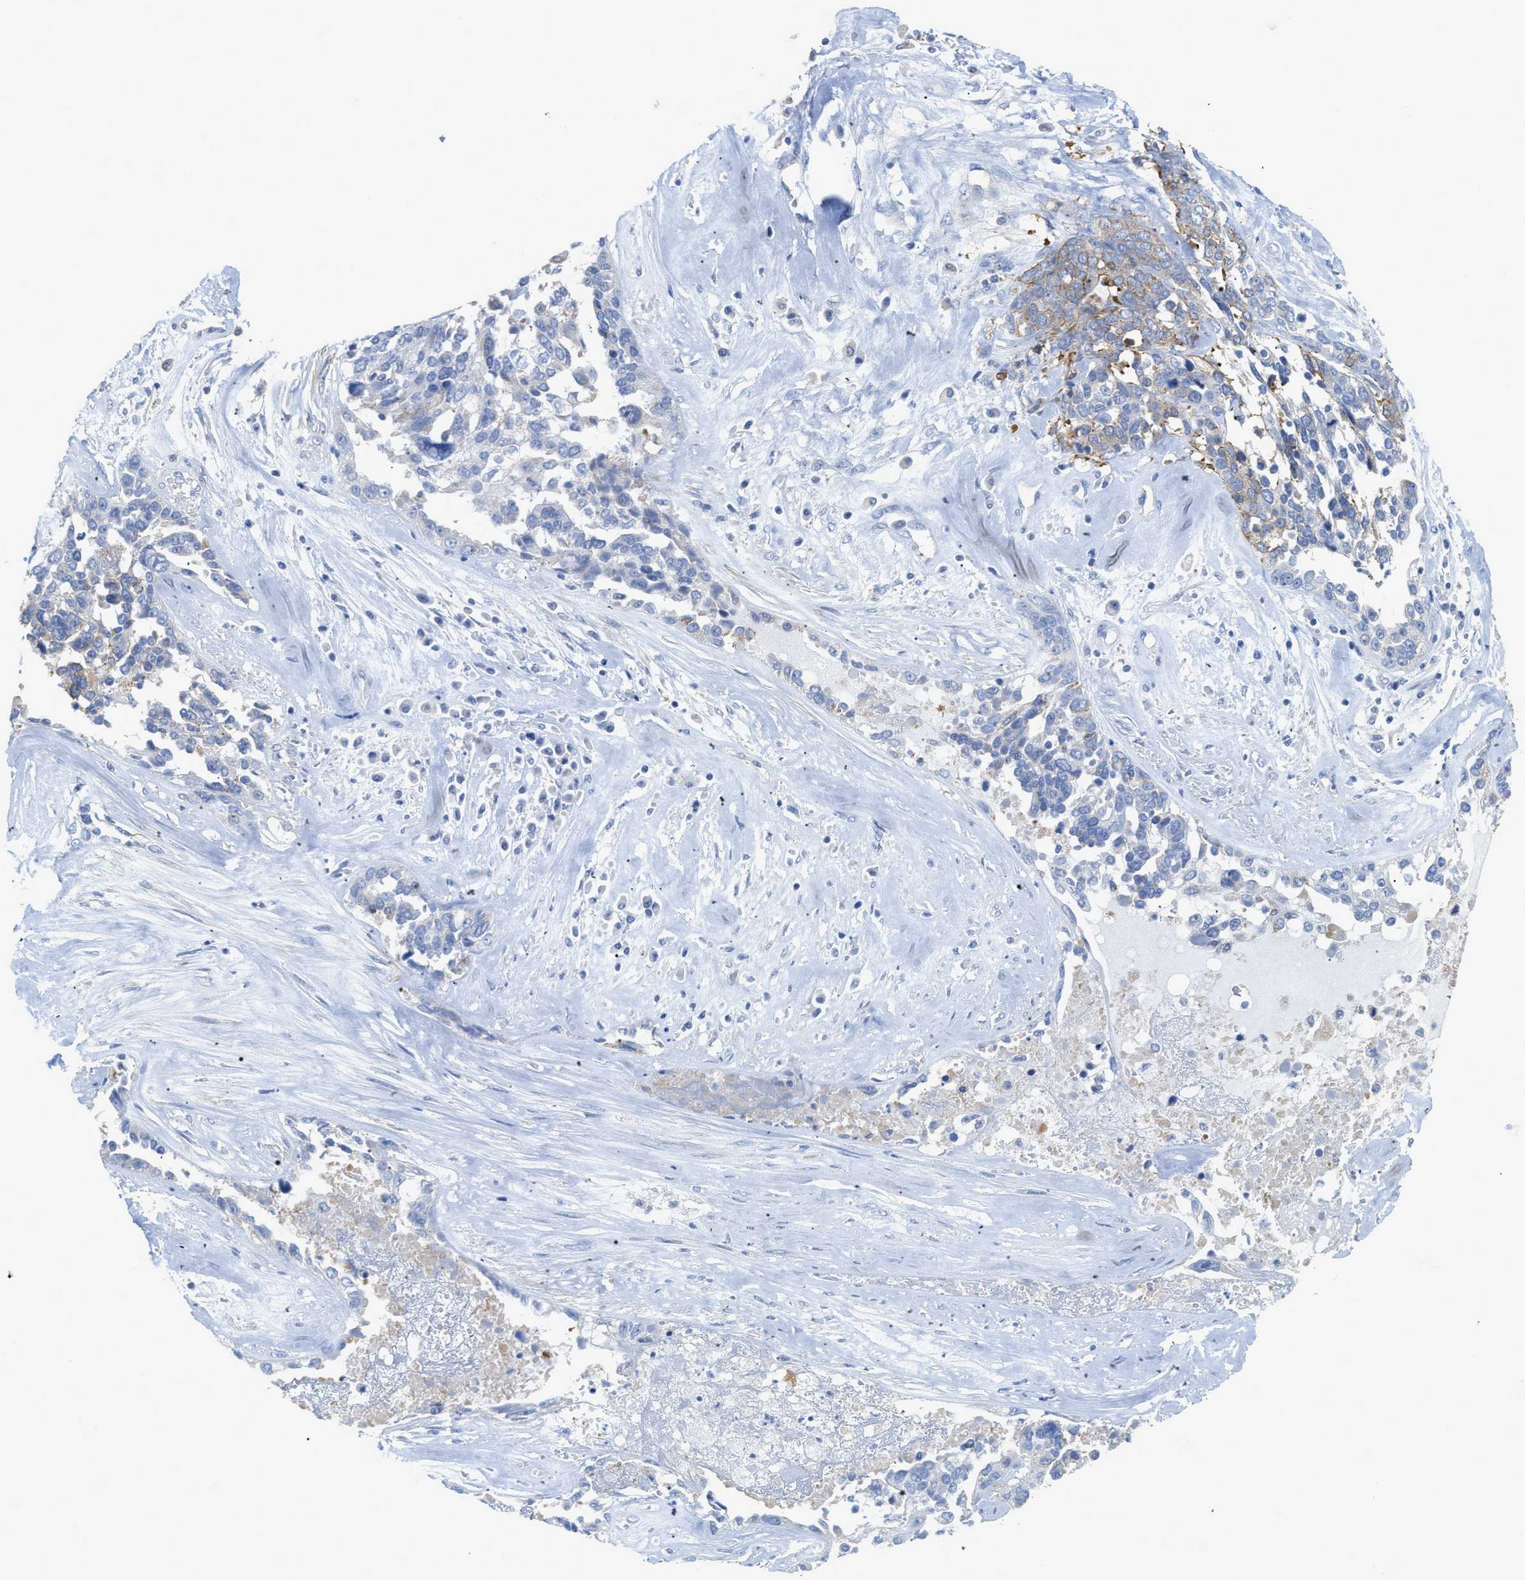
{"staining": {"intensity": "weak", "quantity": "<25%", "location": "cytoplasmic/membranous"}, "tissue": "ovarian cancer", "cell_type": "Tumor cells", "image_type": "cancer", "snomed": [{"axis": "morphology", "description": "Cystadenocarcinoma, serous, NOS"}, {"axis": "topography", "description": "Ovary"}], "caption": "Ovarian serous cystadenocarcinoma was stained to show a protein in brown. There is no significant staining in tumor cells.", "gene": "MYL3", "patient": {"sex": "female", "age": 44}}